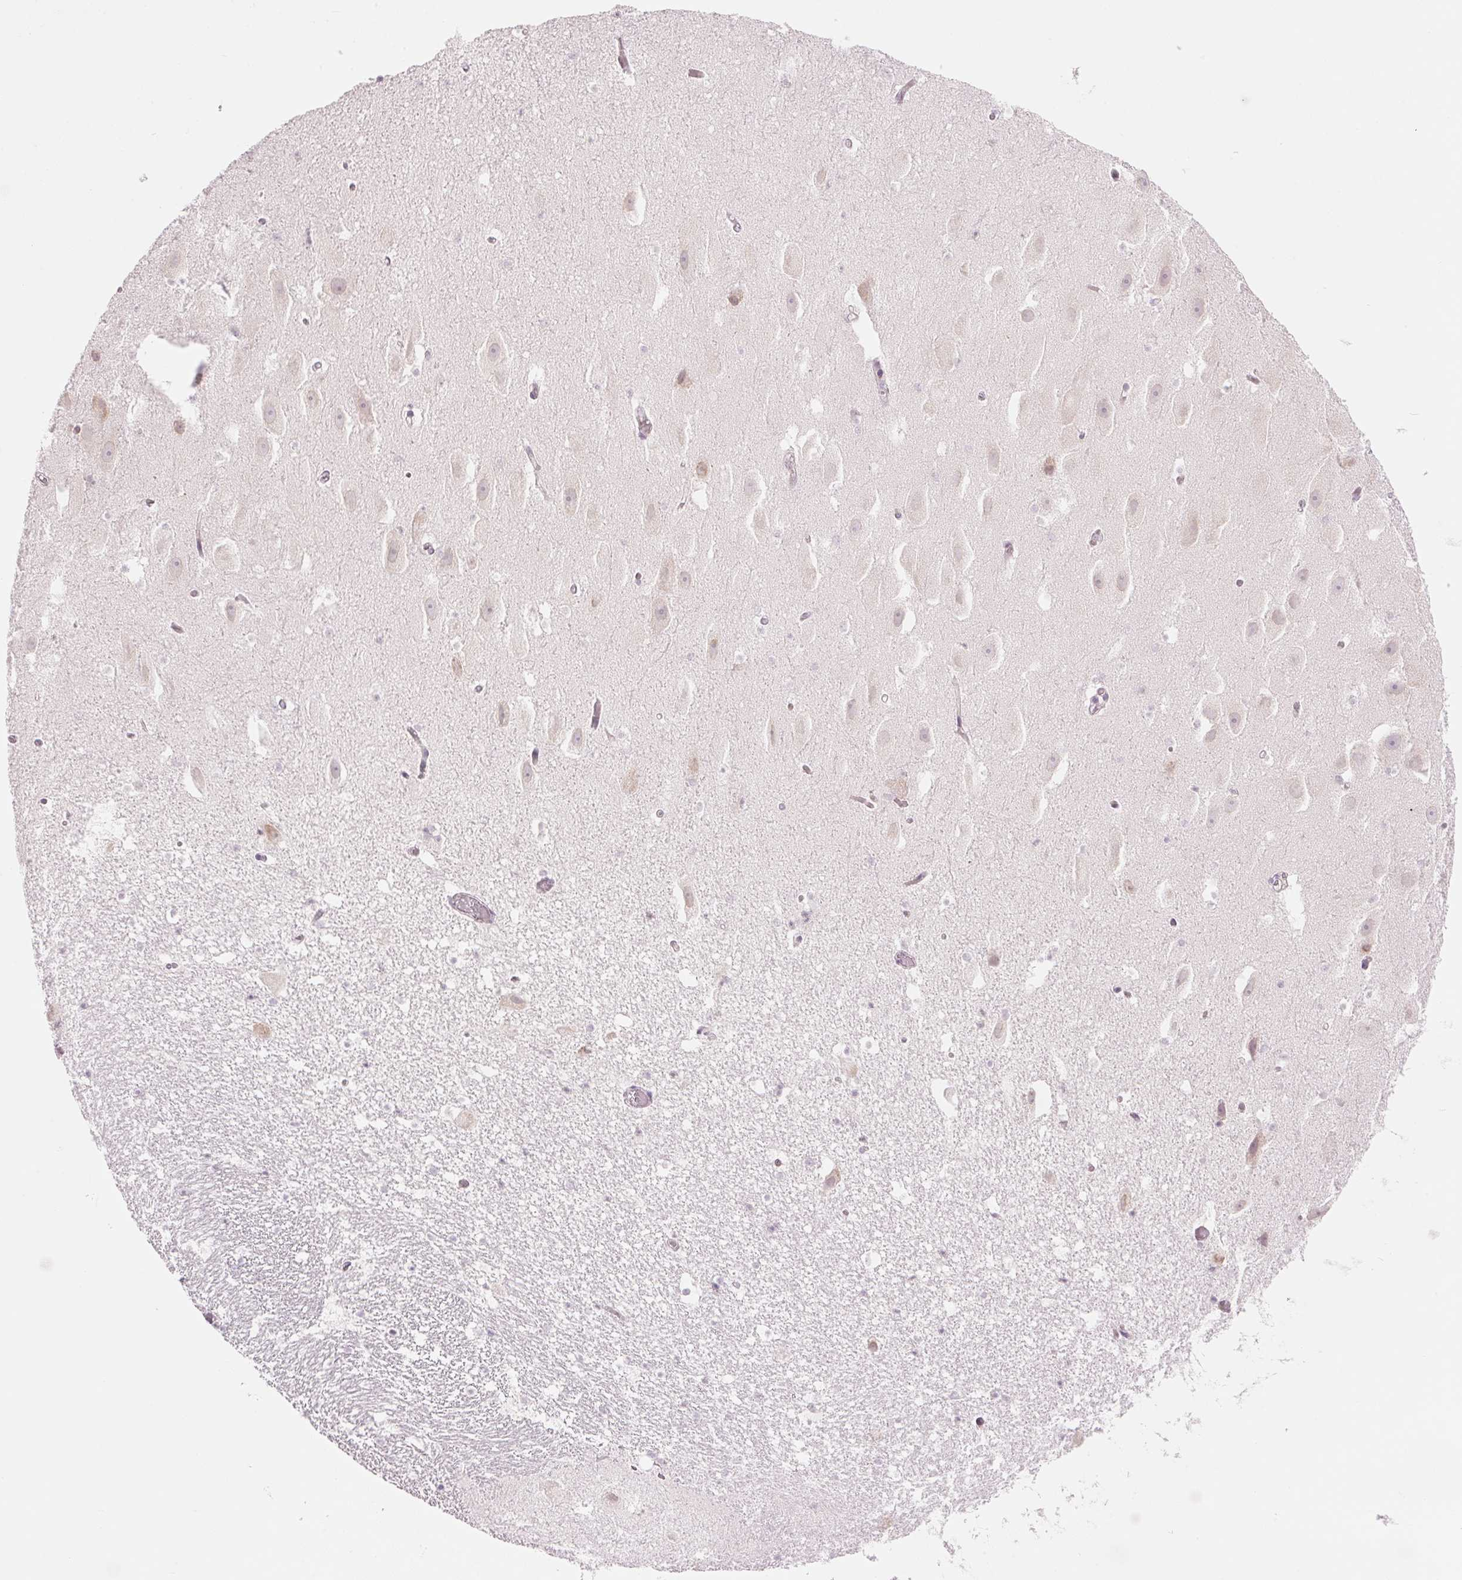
{"staining": {"intensity": "negative", "quantity": "none", "location": "none"}, "tissue": "hippocampus", "cell_type": "Glial cells", "image_type": "normal", "snomed": [{"axis": "morphology", "description": "Normal tissue, NOS"}, {"axis": "topography", "description": "Hippocampus"}], "caption": "This is an immunohistochemistry image of benign human hippocampus. There is no staining in glial cells.", "gene": "GNMT", "patient": {"sex": "male", "age": 26}}